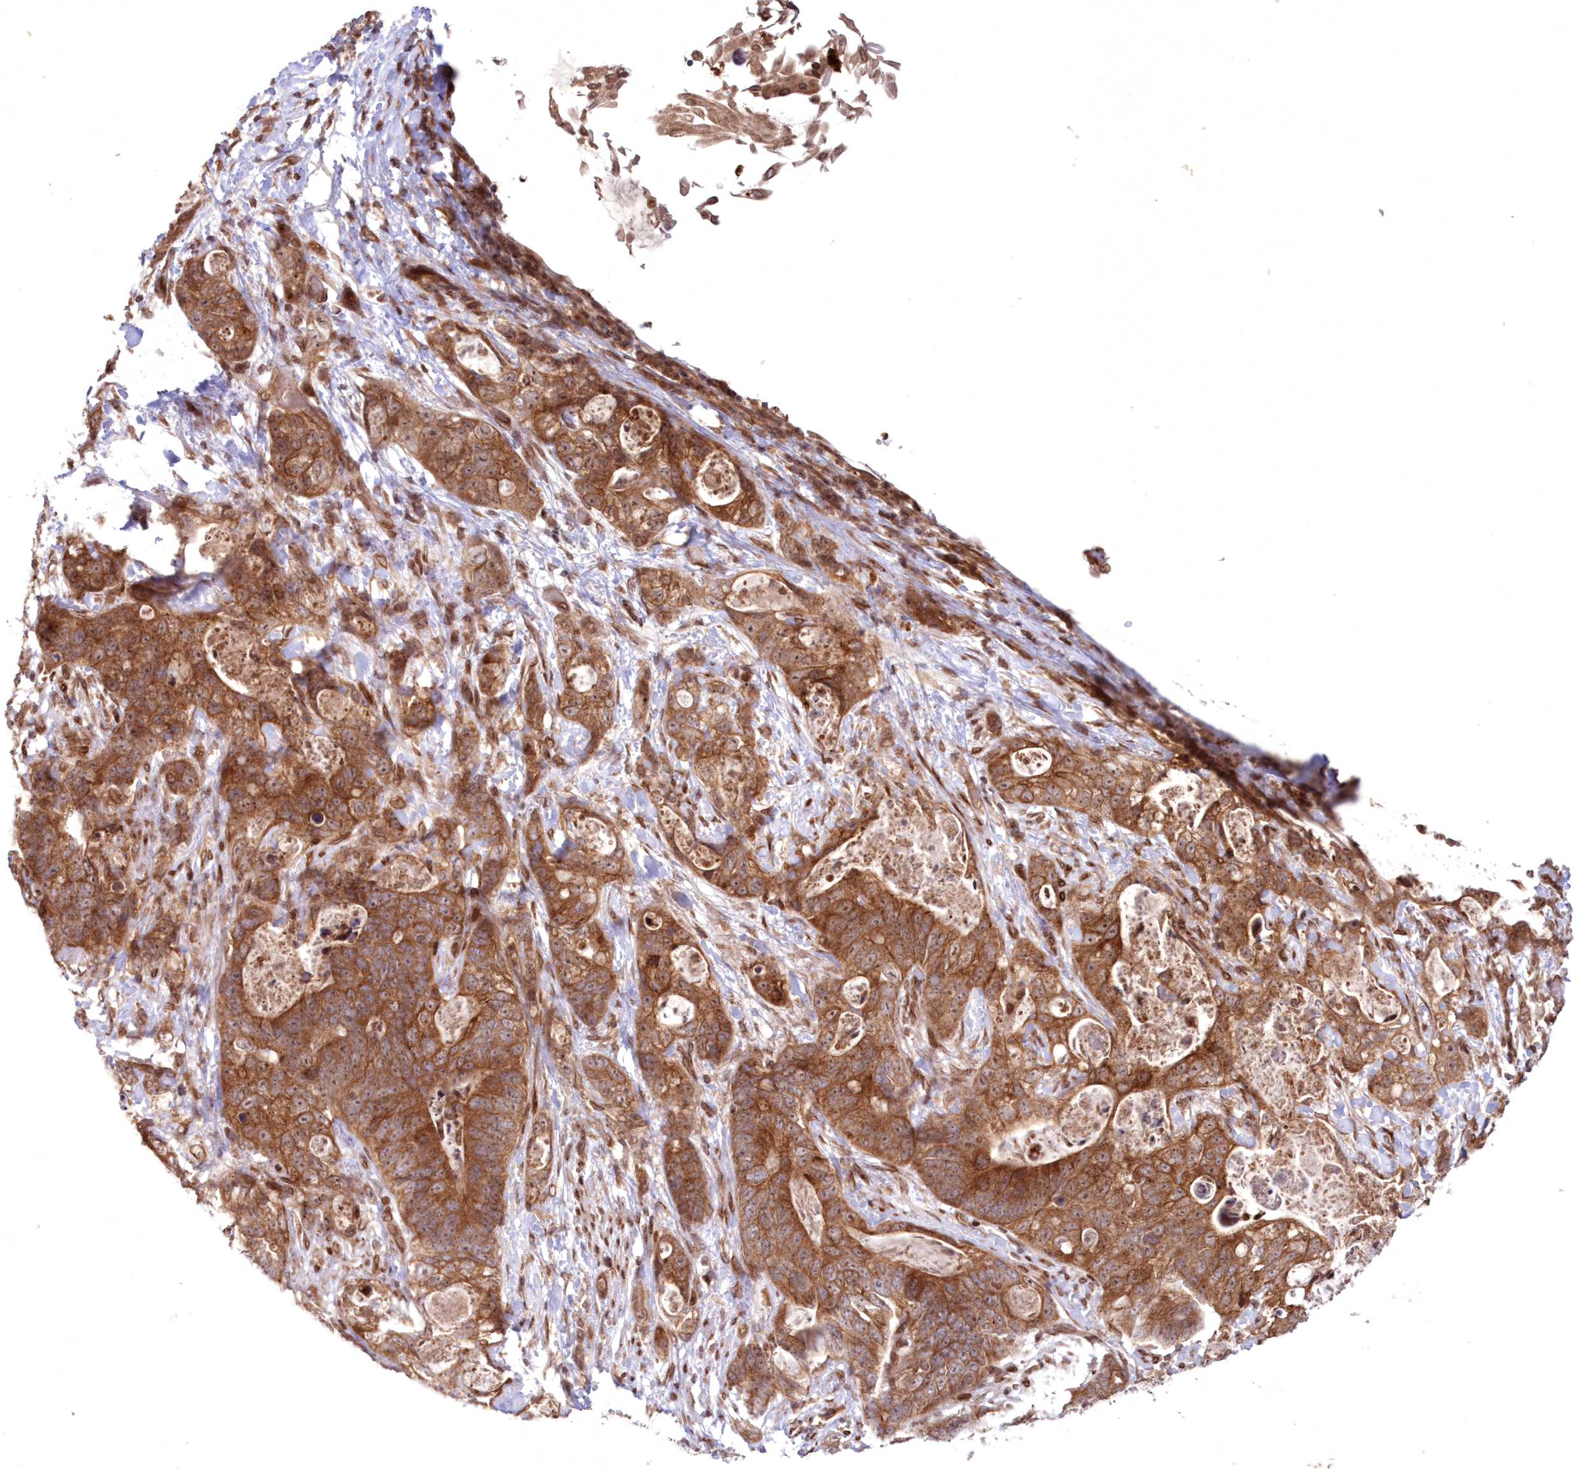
{"staining": {"intensity": "moderate", "quantity": ">75%", "location": "cytoplasmic/membranous"}, "tissue": "stomach cancer", "cell_type": "Tumor cells", "image_type": "cancer", "snomed": [{"axis": "morphology", "description": "Normal tissue, NOS"}, {"axis": "morphology", "description": "Adenocarcinoma, NOS"}, {"axis": "topography", "description": "Stomach"}], "caption": "A brown stain labels moderate cytoplasmic/membranous expression of a protein in stomach cancer tumor cells. The staining was performed using DAB (3,3'-diaminobenzidine) to visualize the protein expression in brown, while the nuclei were stained in blue with hematoxylin (Magnification: 20x).", "gene": "DNAJC27", "patient": {"sex": "female", "age": 89}}